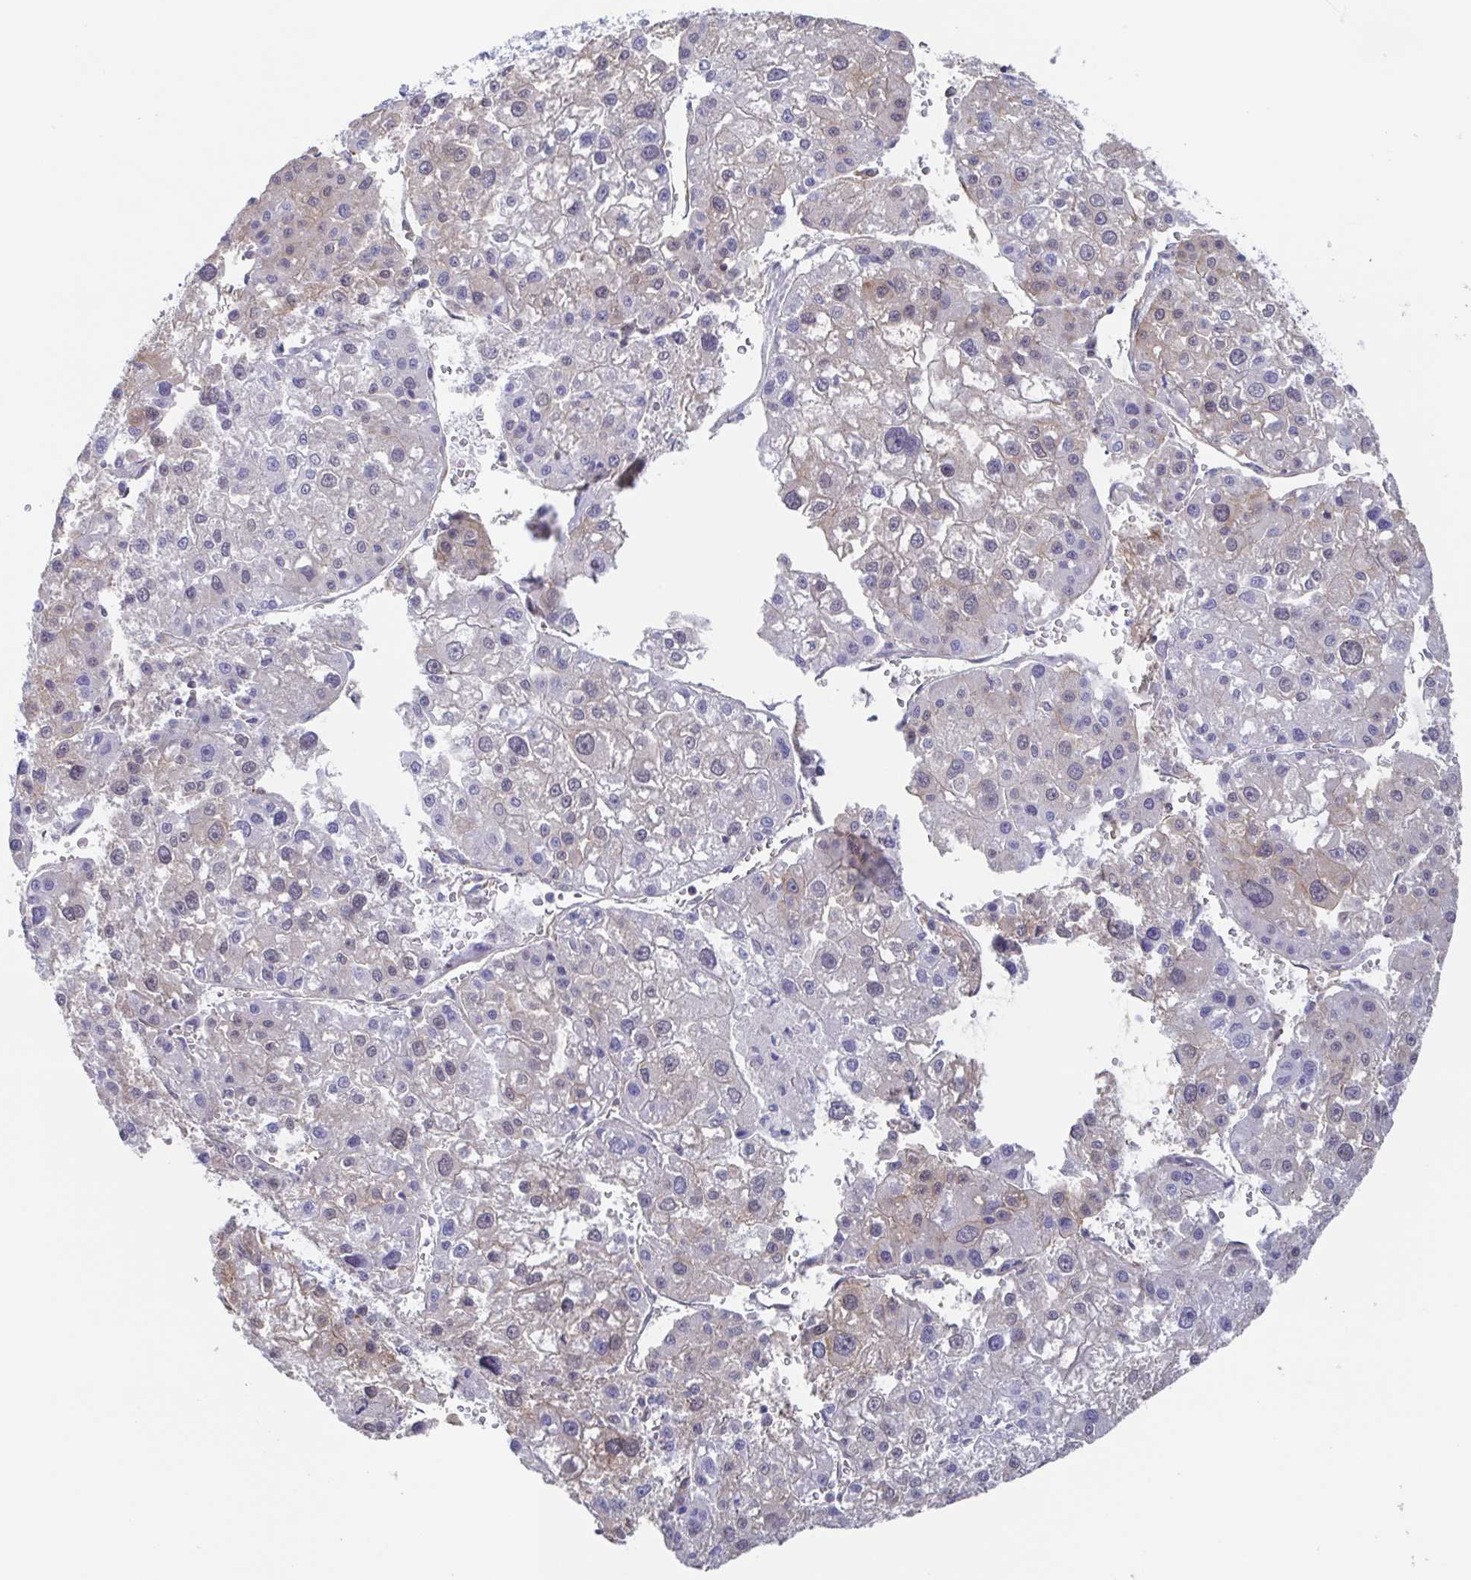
{"staining": {"intensity": "weak", "quantity": "25%-75%", "location": "cytoplasmic/membranous,nuclear"}, "tissue": "liver cancer", "cell_type": "Tumor cells", "image_type": "cancer", "snomed": [{"axis": "morphology", "description": "Carcinoma, Hepatocellular, NOS"}, {"axis": "topography", "description": "Liver"}], "caption": "Immunohistochemistry image of neoplastic tissue: liver cancer stained using immunohistochemistry (IHC) reveals low levels of weak protein expression localized specifically in the cytoplasmic/membranous and nuclear of tumor cells, appearing as a cytoplasmic/membranous and nuclear brown color.", "gene": "AGFG2", "patient": {"sex": "male", "age": 73}}